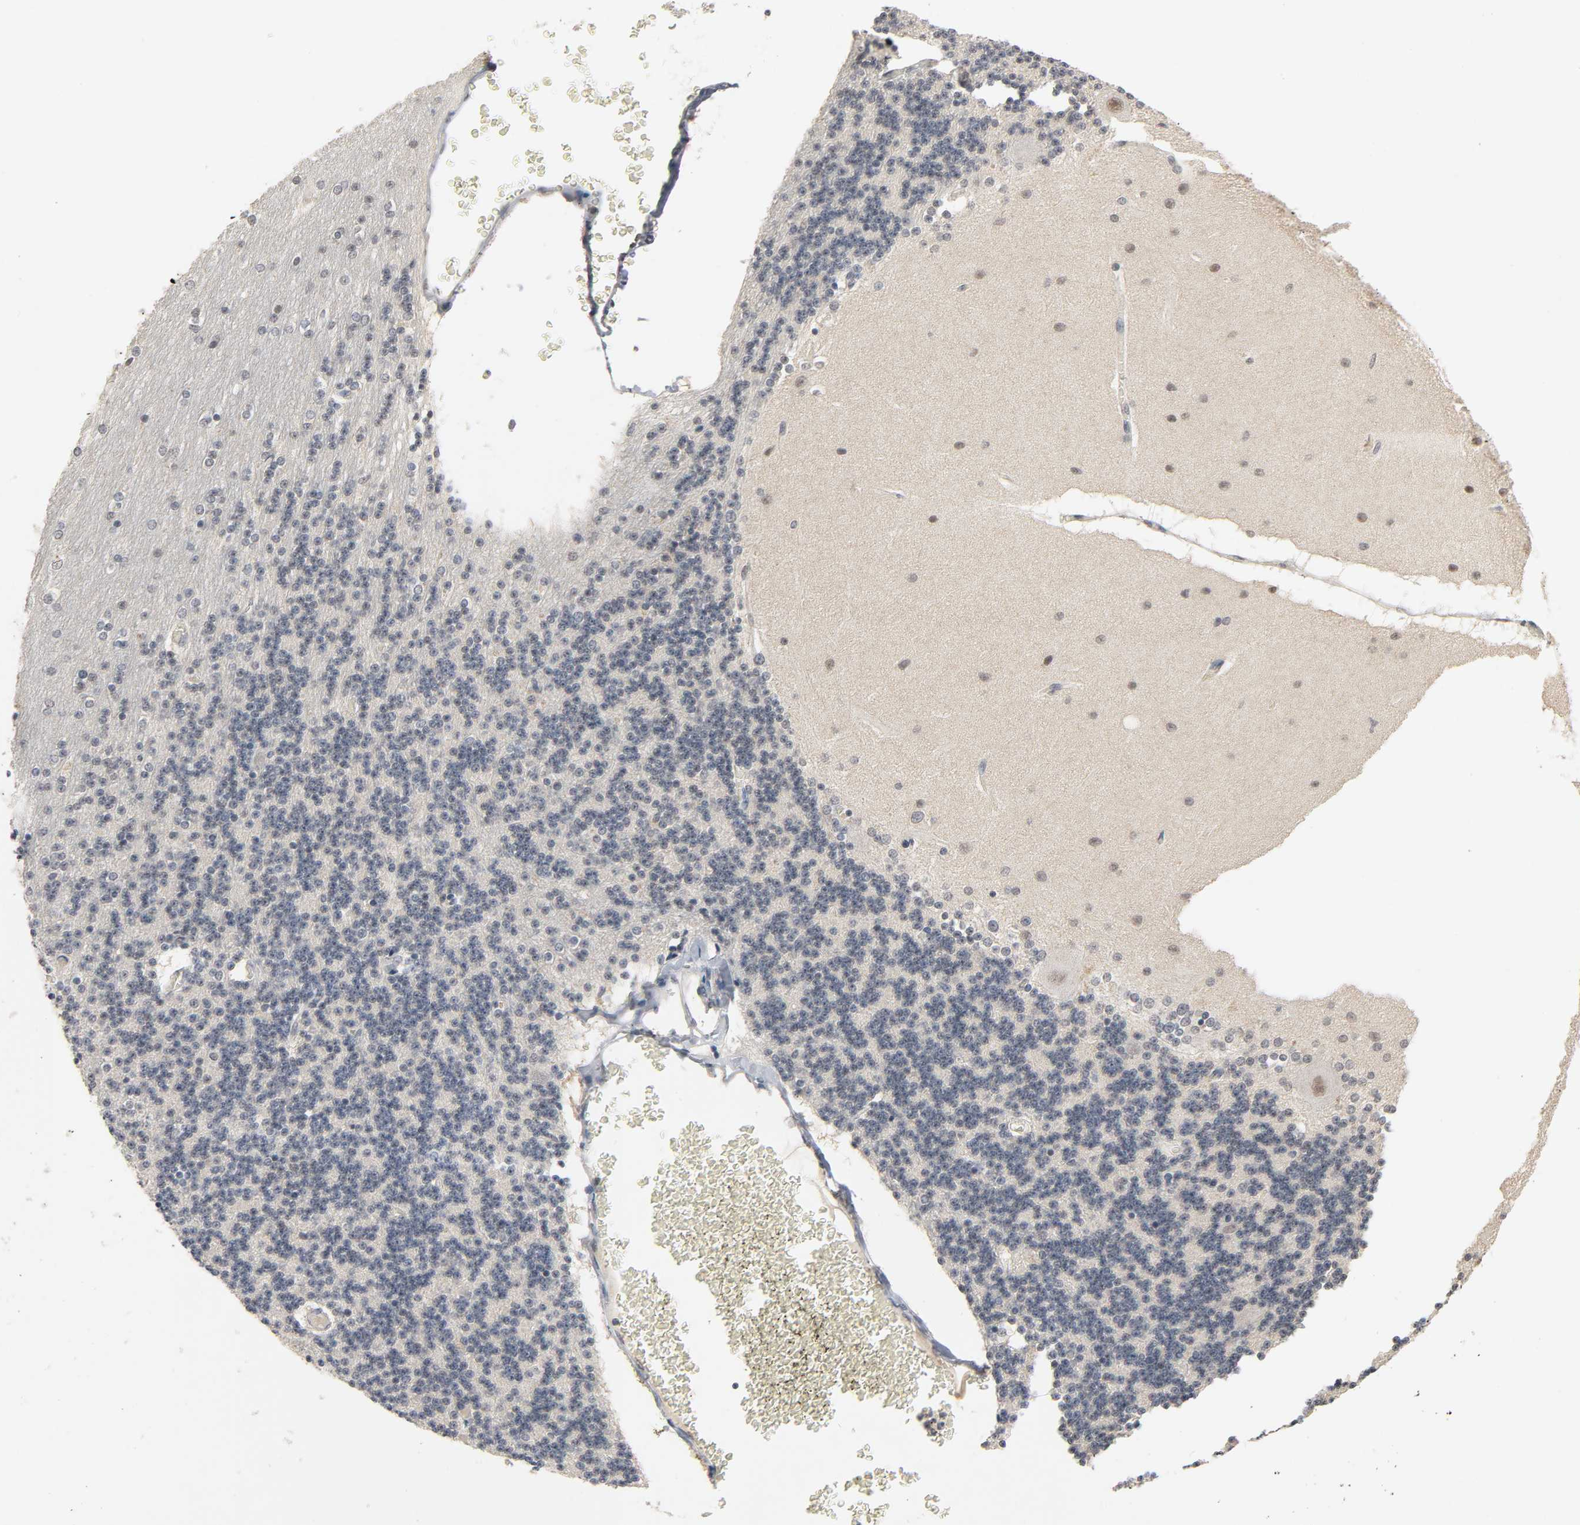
{"staining": {"intensity": "weak", "quantity": "25%-75%", "location": "nuclear"}, "tissue": "cerebellum", "cell_type": "Cells in molecular layer", "image_type": "normal", "snomed": [{"axis": "morphology", "description": "Normal tissue, NOS"}, {"axis": "topography", "description": "Cerebellum"}], "caption": "Cells in molecular layer show weak nuclear positivity in about 25%-75% of cells in unremarkable cerebellum.", "gene": "MAPKAPK5", "patient": {"sex": "female", "age": 54}}